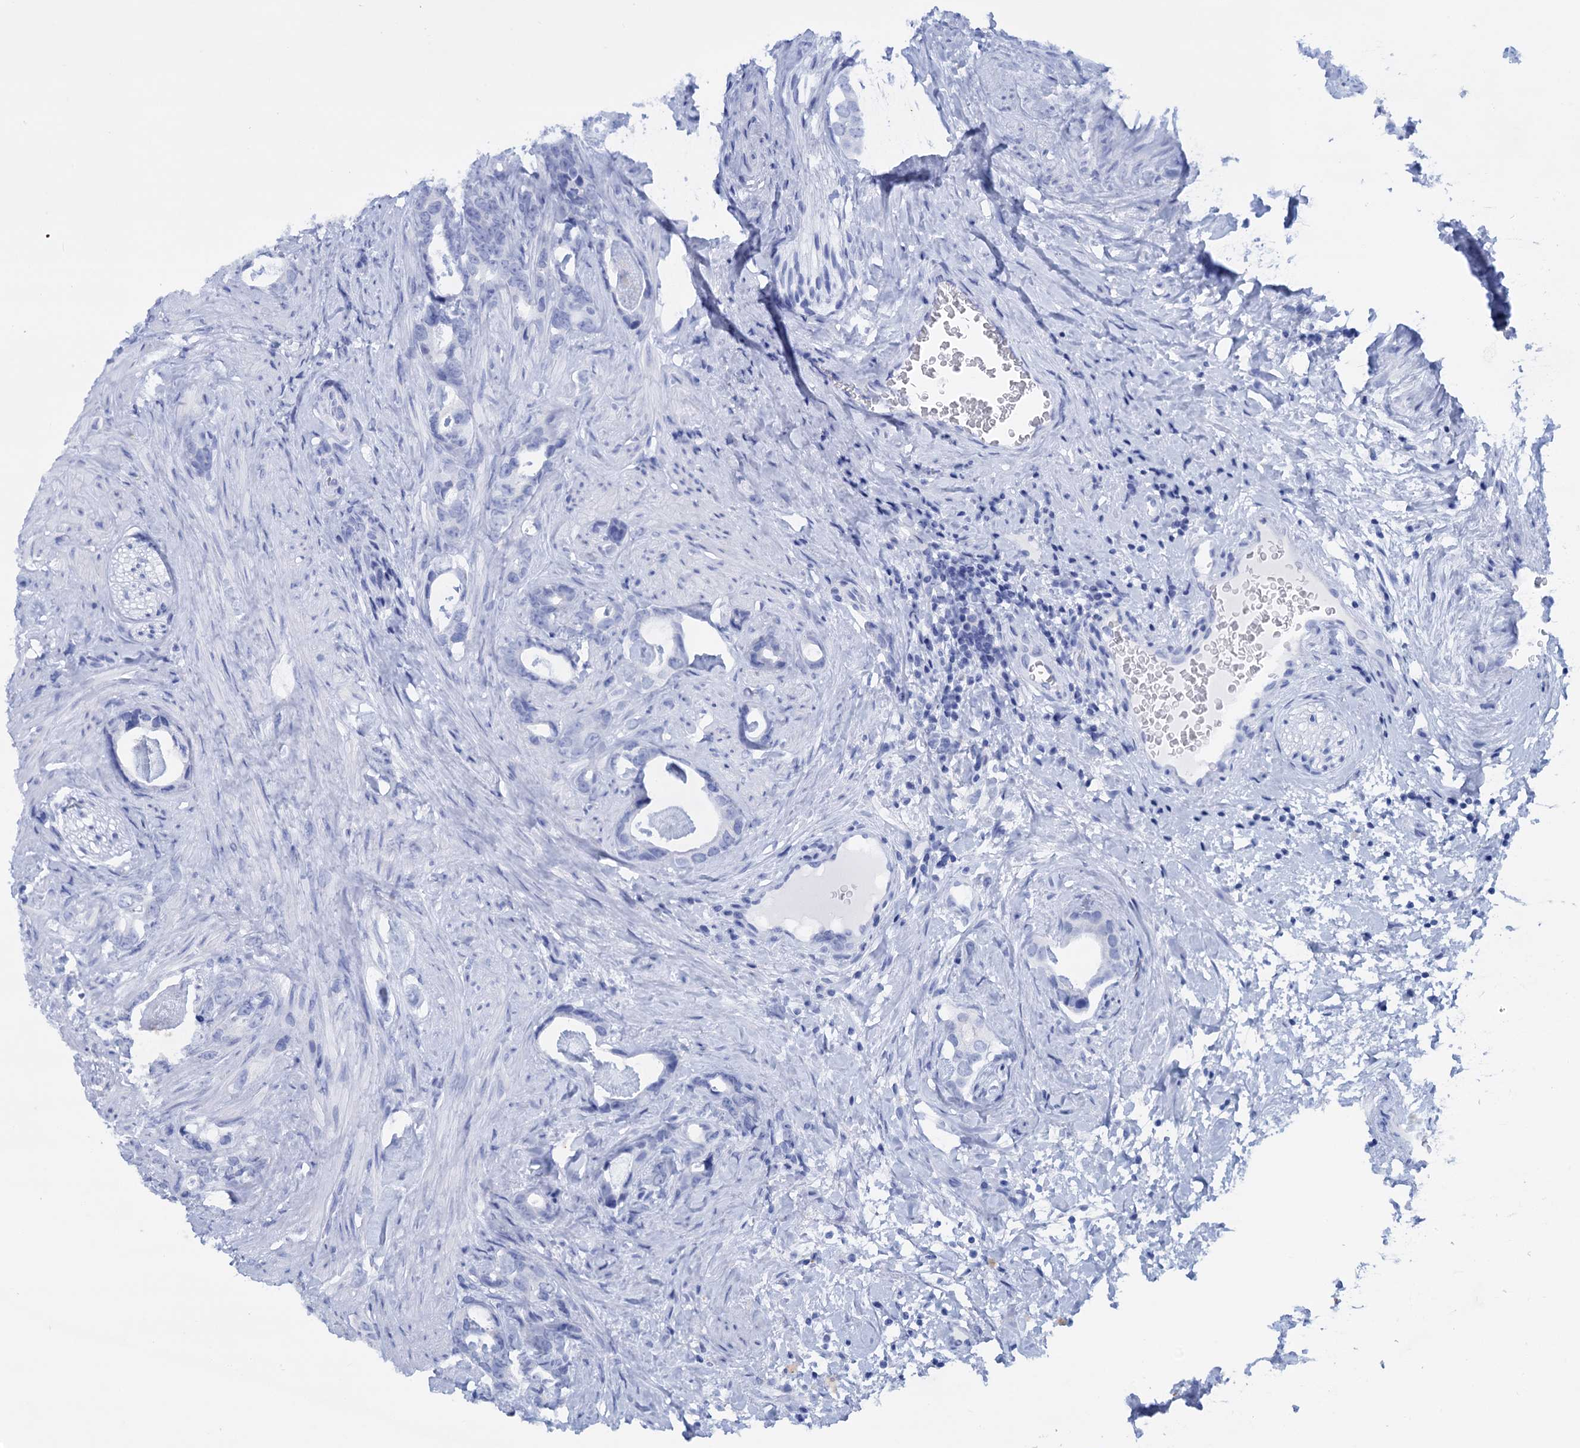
{"staining": {"intensity": "negative", "quantity": "none", "location": "none"}, "tissue": "prostate cancer", "cell_type": "Tumor cells", "image_type": "cancer", "snomed": [{"axis": "morphology", "description": "Adenocarcinoma, Low grade"}, {"axis": "topography", "description": "Prostate"}], "caption": "An IHC histopathology image of prostate cancer is shown. There is no staining in tumor cells of prostate cancer. (DAB immunohistochemistry visualized using brightfield microscopy, high magnification).", "gene": "ANKS3", "patient": {"sex": "male", "age": 63}}